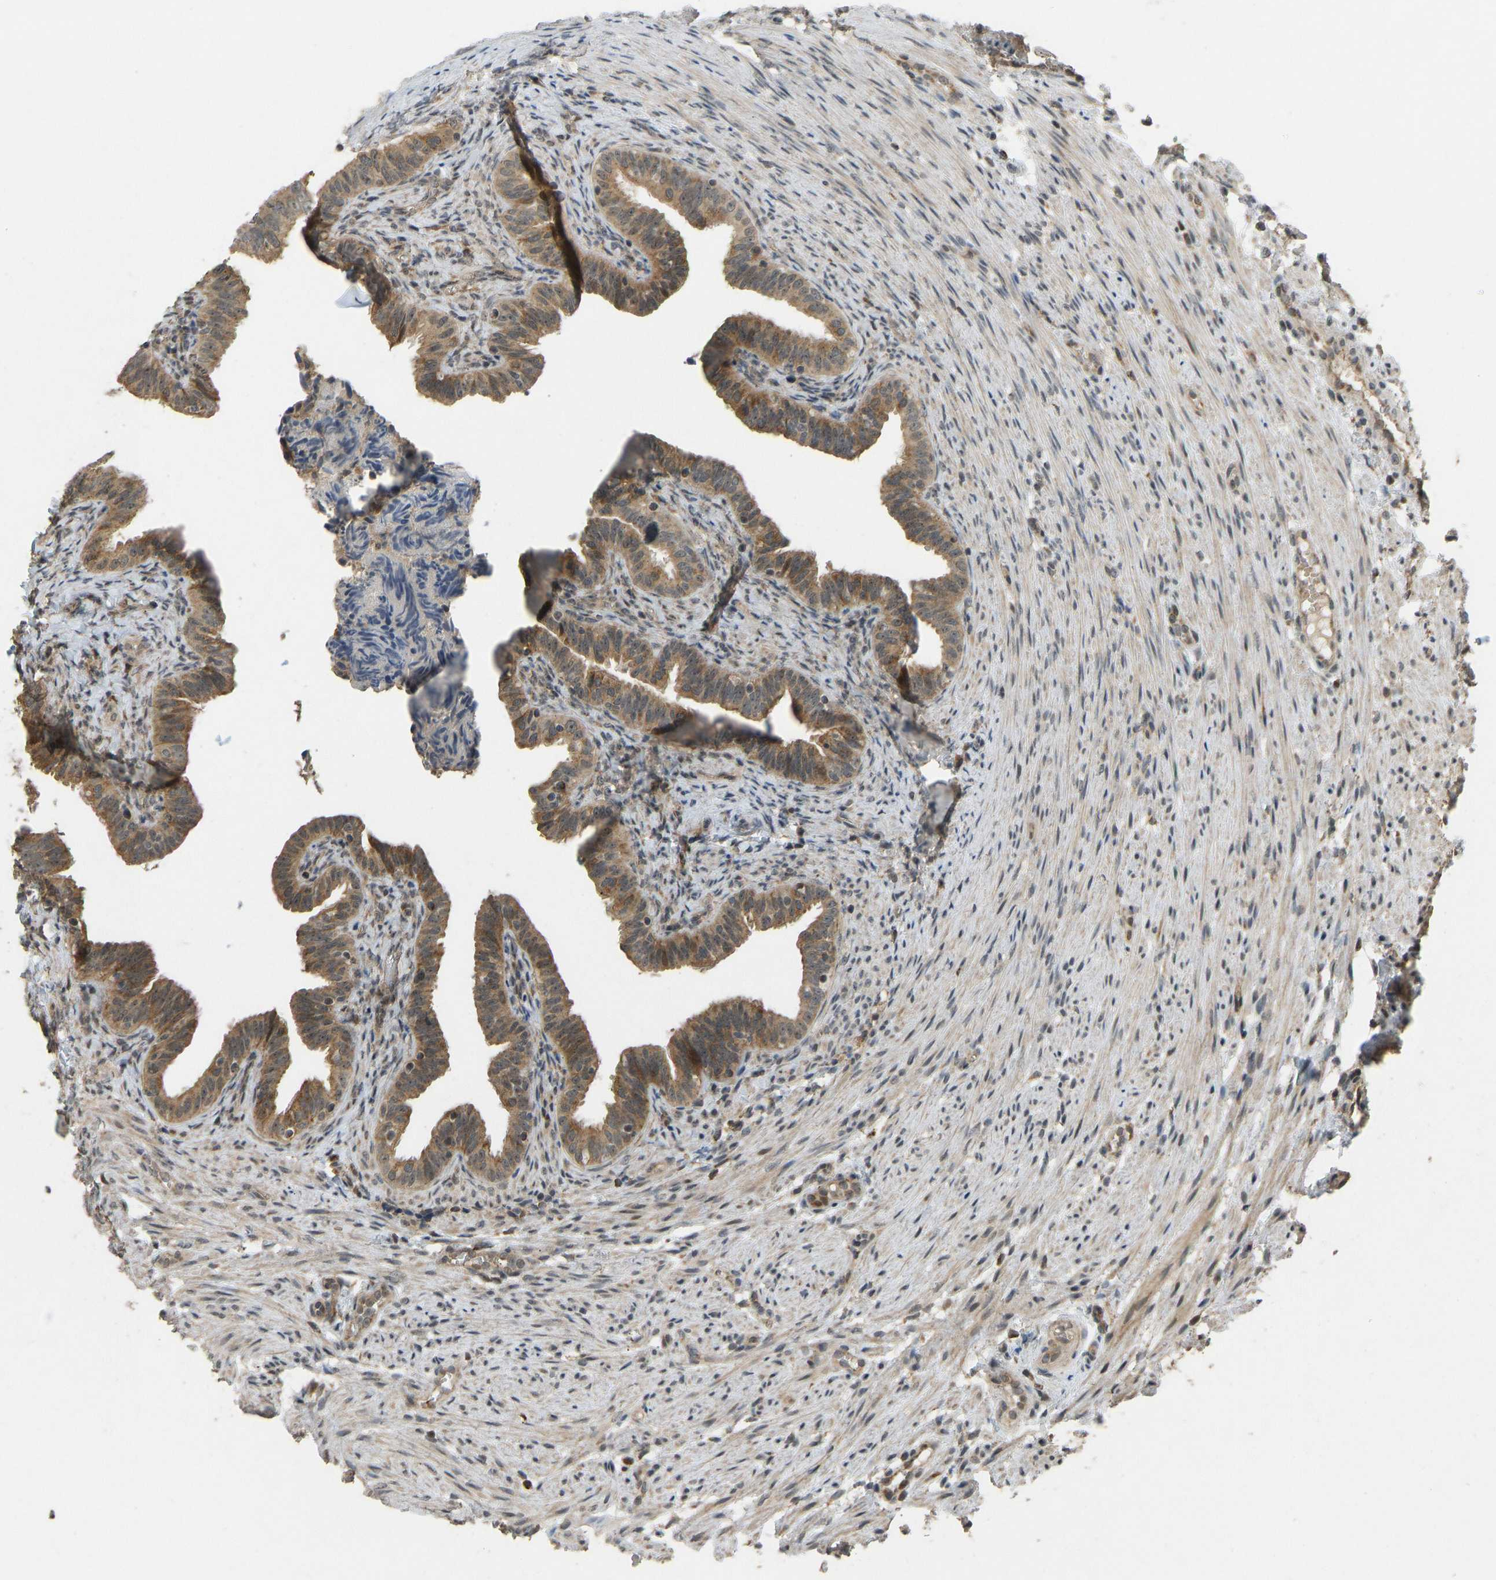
{"staining": {"intensity": "moderate", "quantity": ">75%", "location": "cytoplasmic/membranous"}, "tissue": "fallopian tube", "cell_type": "Glandular cells", "image_type": "normal", "snomed": [{"axis": "morphology", "description": "Normal tissue, NOS"}, {"axis": "topography", "description": "Fallopian tube"}, {"axis": "topography", "description": "Placenta"}], "caption": "This photomicrograph reveals unremarkable fallopian tube stained with IHC to label a protein in brown. The cytoplasmic/membranous of glandular cells show moderate positivity for the protein. Nuclei are counter-stained blue.", "gene": "ACADS", "patient": {"sex": "female", "age": 34}}